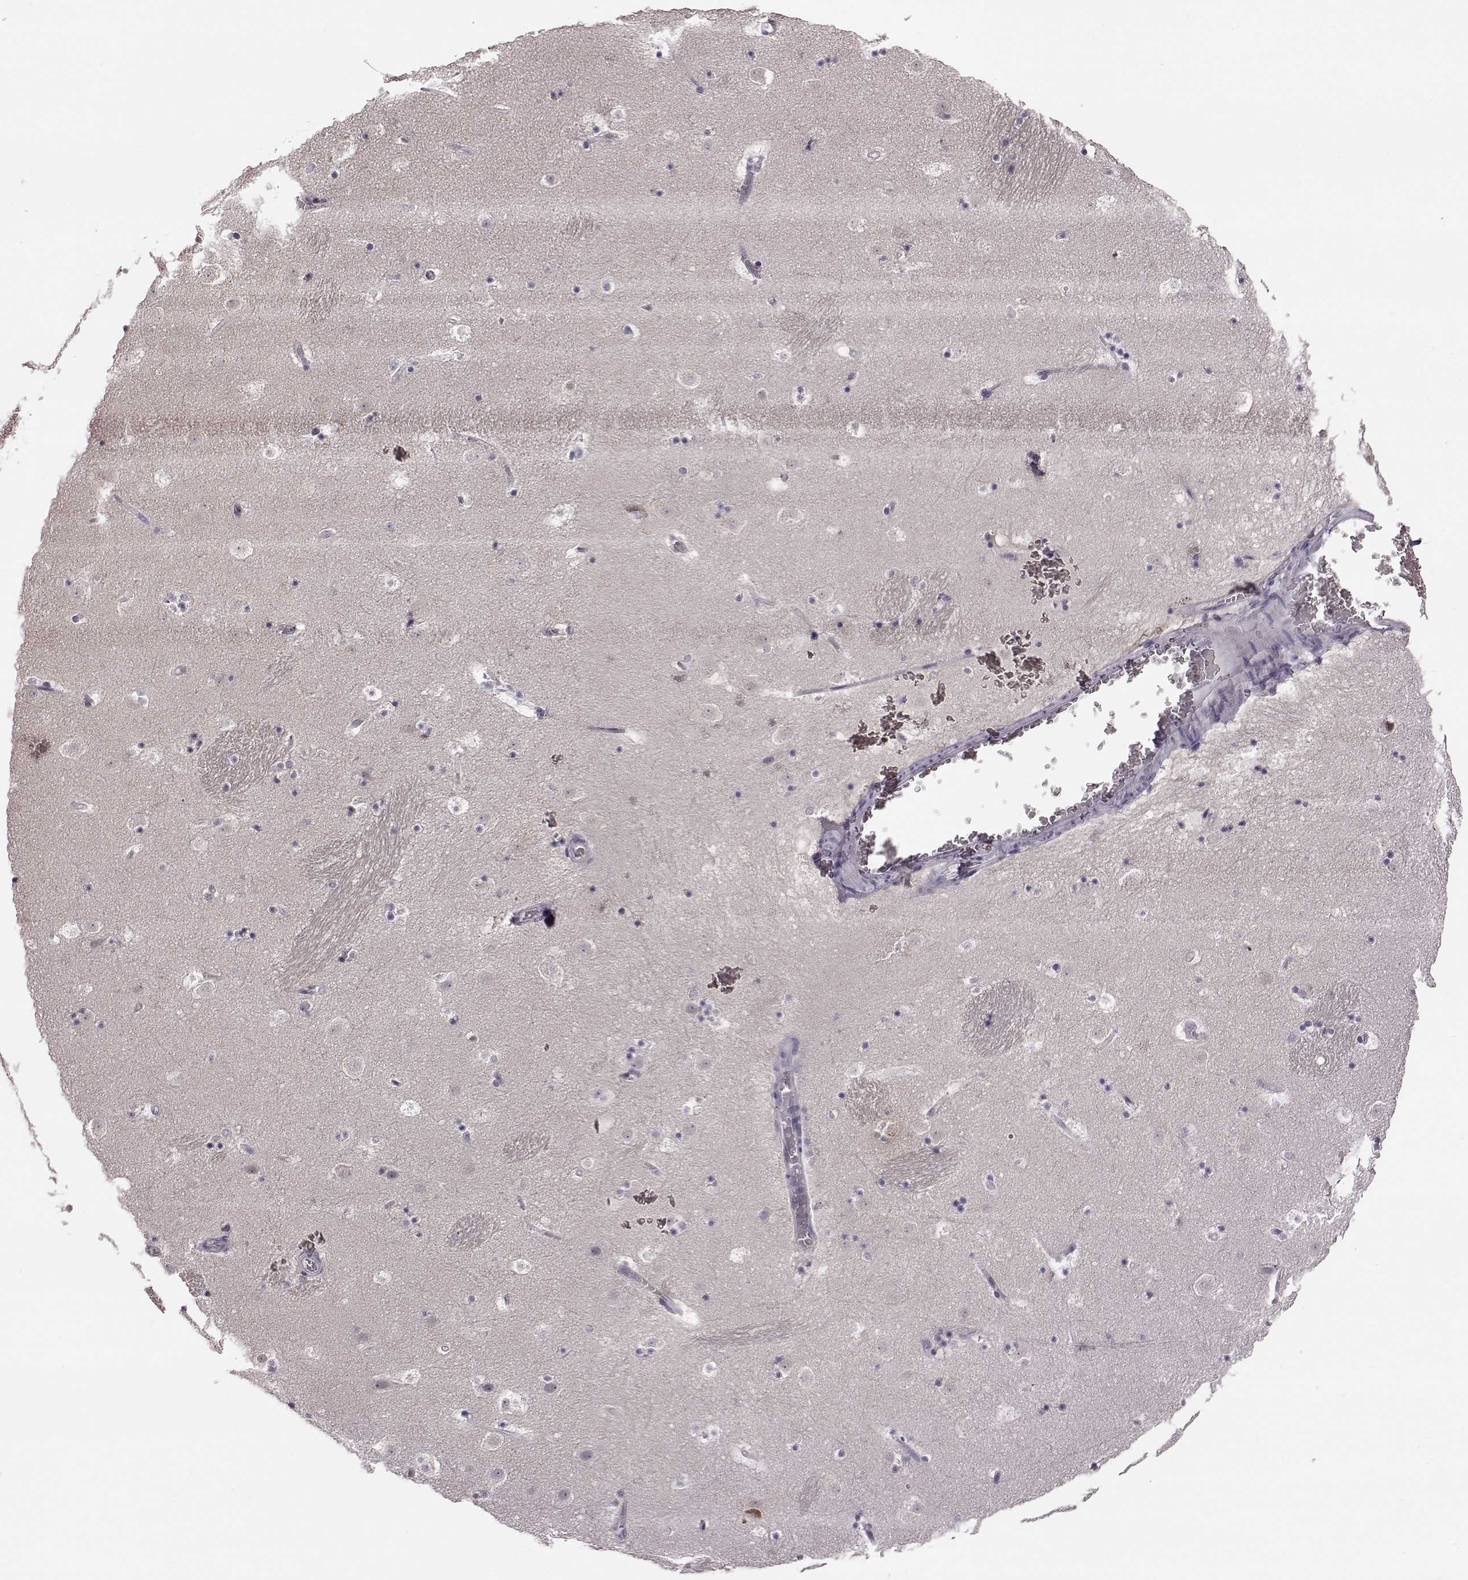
{"staining": {"intensity": "negative", "quantity": "none", "location": "none"}, "tissue": "caudate", "cell_type": "Glial cells", "image_type": "normal", "snomed": [{"axis": "morphology", "description": "Normal tissue, NOS"}, {"axis": "topography", "description": "Lateral ventricle wall"}], "caption": "Immunohistochemistry image of benign caudate: human caudate stained with DAB (3,3'-diaminobenzidine) reveals no significant protein expression in glial cells.", "gene": "C10orf62", "patient": {"sex": "male", "age": 37}}